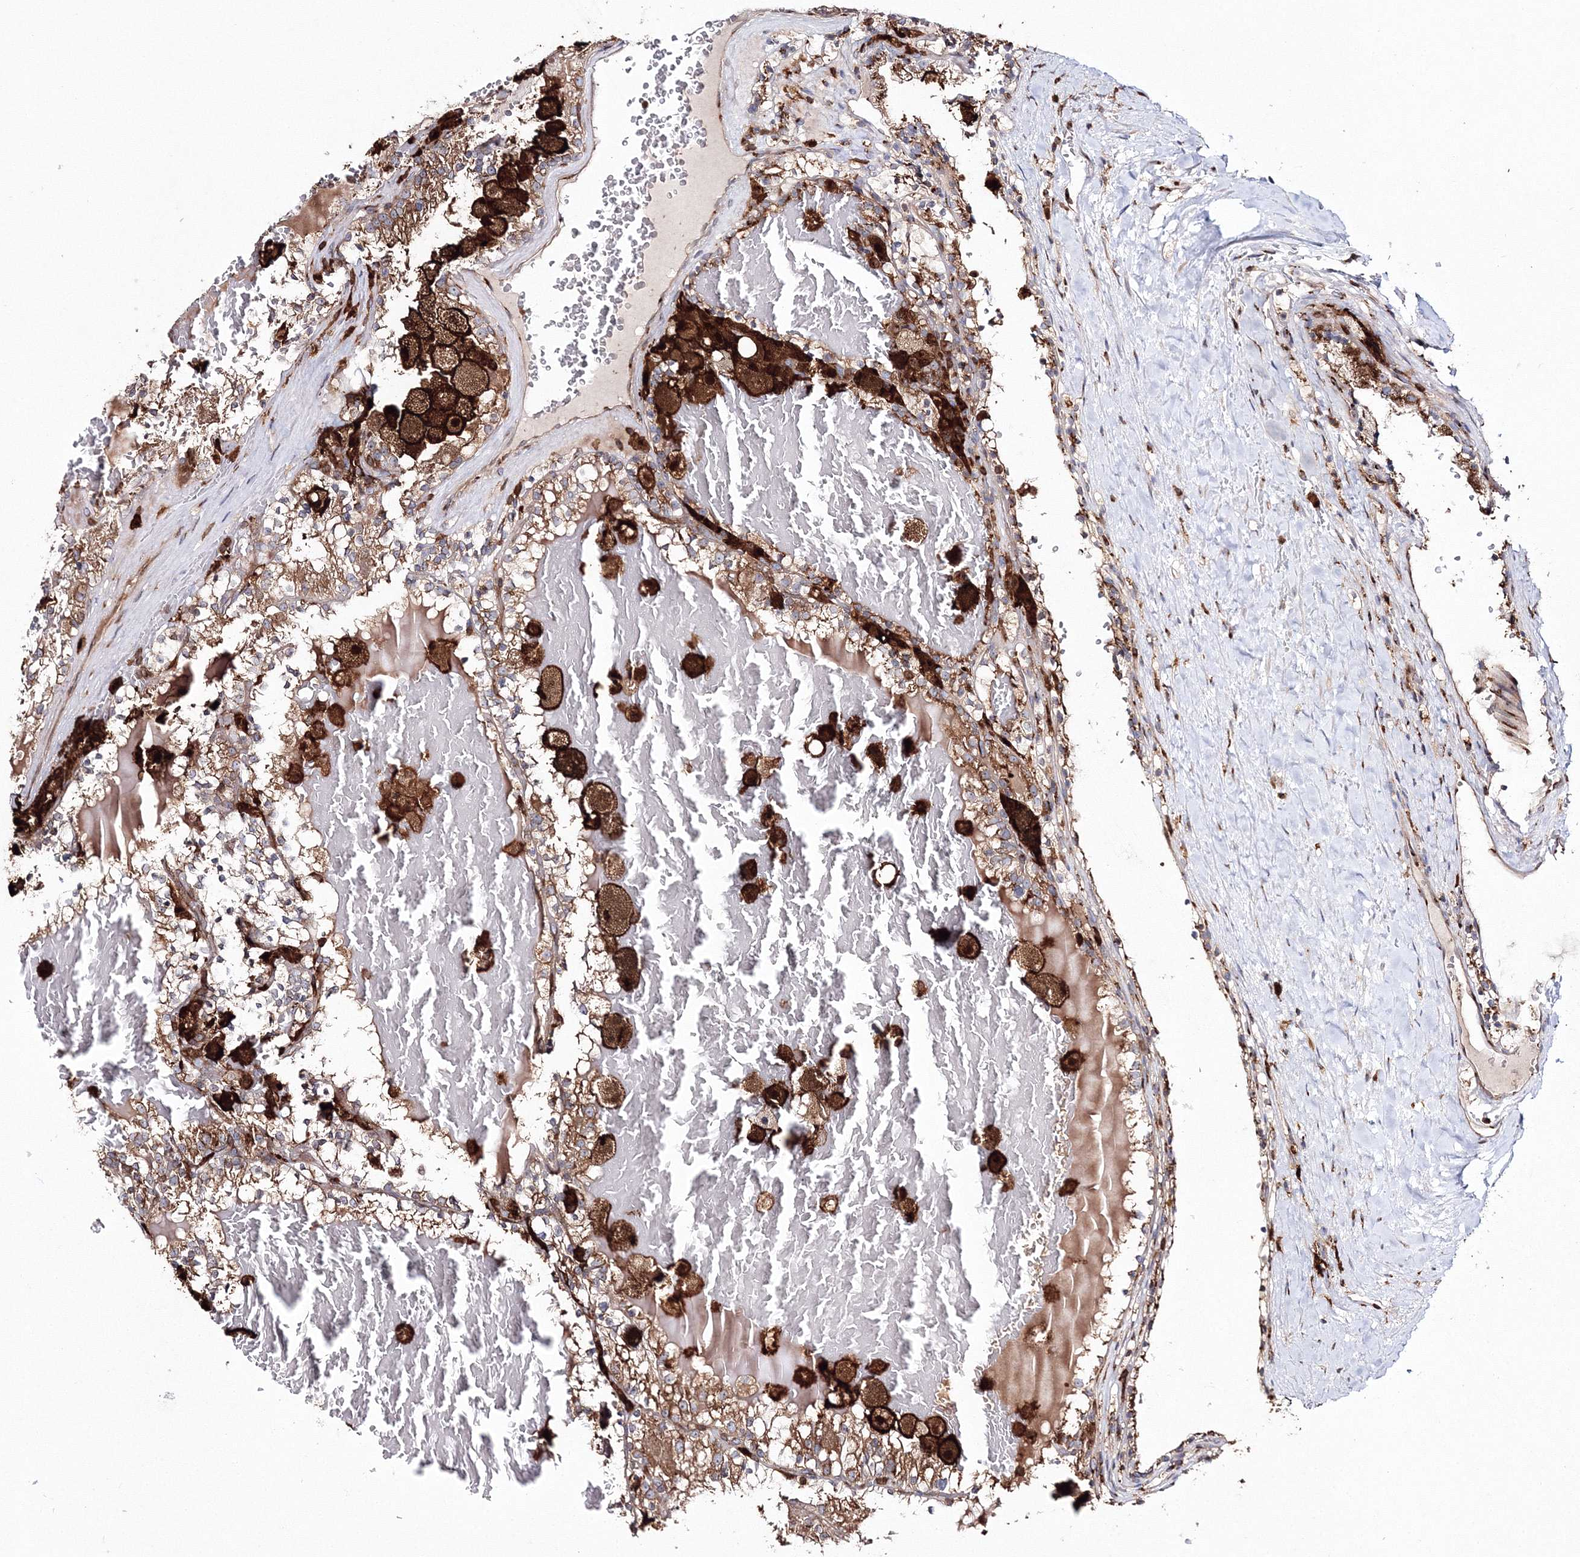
{"staining": {"intensity": "moderate", "quantity": ">75%", "location": "cytoplasmic/membranous"}, "tissue": "renal cancer", "cell_type": "Tumor cells", "image_type": "cancer", "snomed": [{"axis": "morphology", "description": "Adenocarcinoma, NOS"}, {"axis": "topography", "description": "Kidney"}], "caption": "Renal adenocarcinoma stained with a protein marker displays moderate staining in tumor cells.", "gene": "ARCN1", "patient": {"sex": "female", "age": 56}}